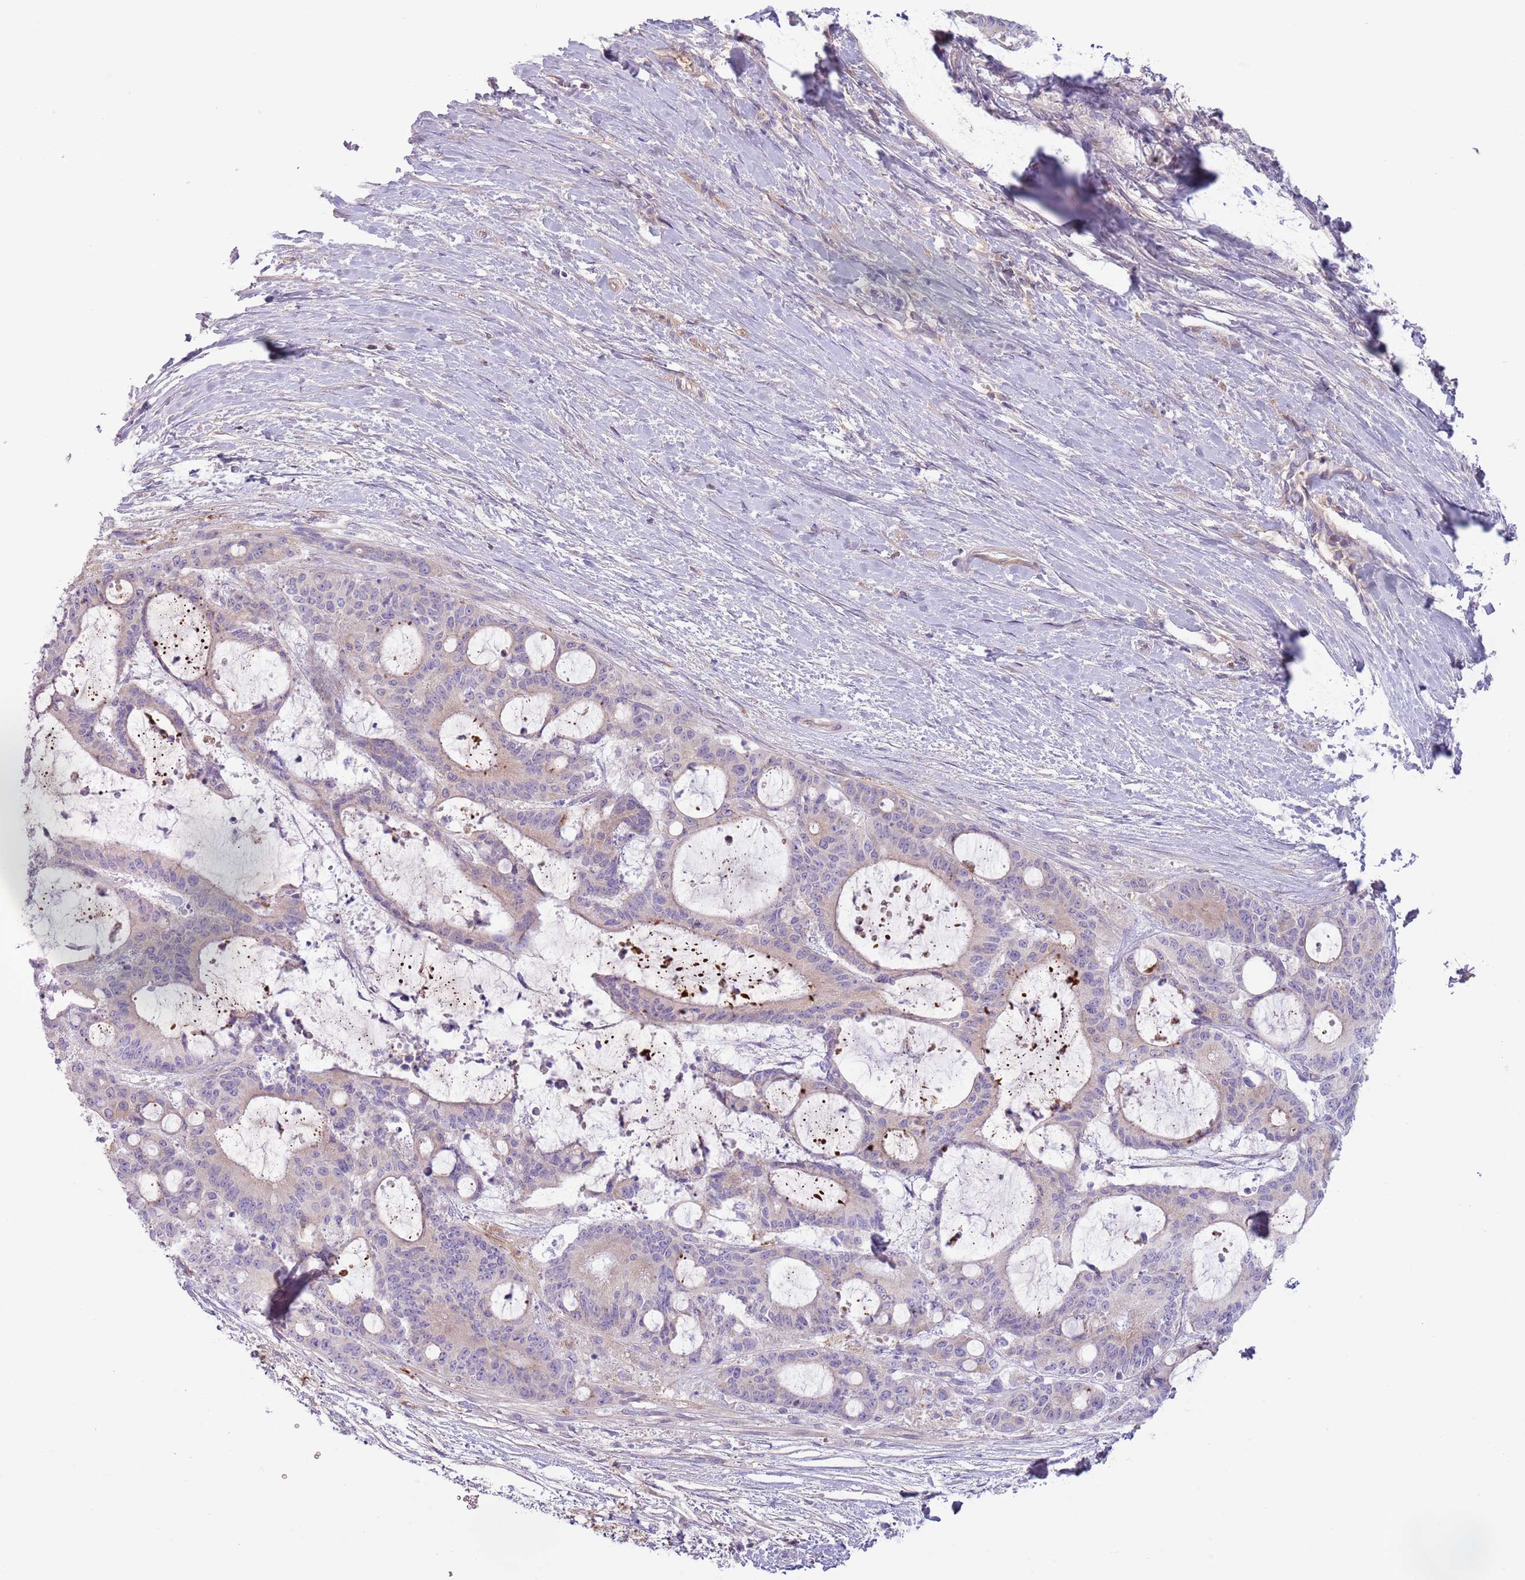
{"staining": {"intensity": "negative", "quantity": "none", "location": "none"}, "tissue": "liver cancer", "cell_type": "Tumor cells", "image_type": "cancer", "snomed": [{"axis": "morphology", "description": "Normal tissue, NOS"}, {"axis": "morphology", "description": "Cholangiocarcinoma"}, {"axis": "topography", "description": "Liver"}, {"axis": "topography", "description": "Peripheral nerve tissue"}], "caption": "IHC histopathology image of liver cancer stained for a protein (brown), which reveals no expression in tumor cells.", "gene": "CFH", "patient": {"sex": "female", "age": 73}}